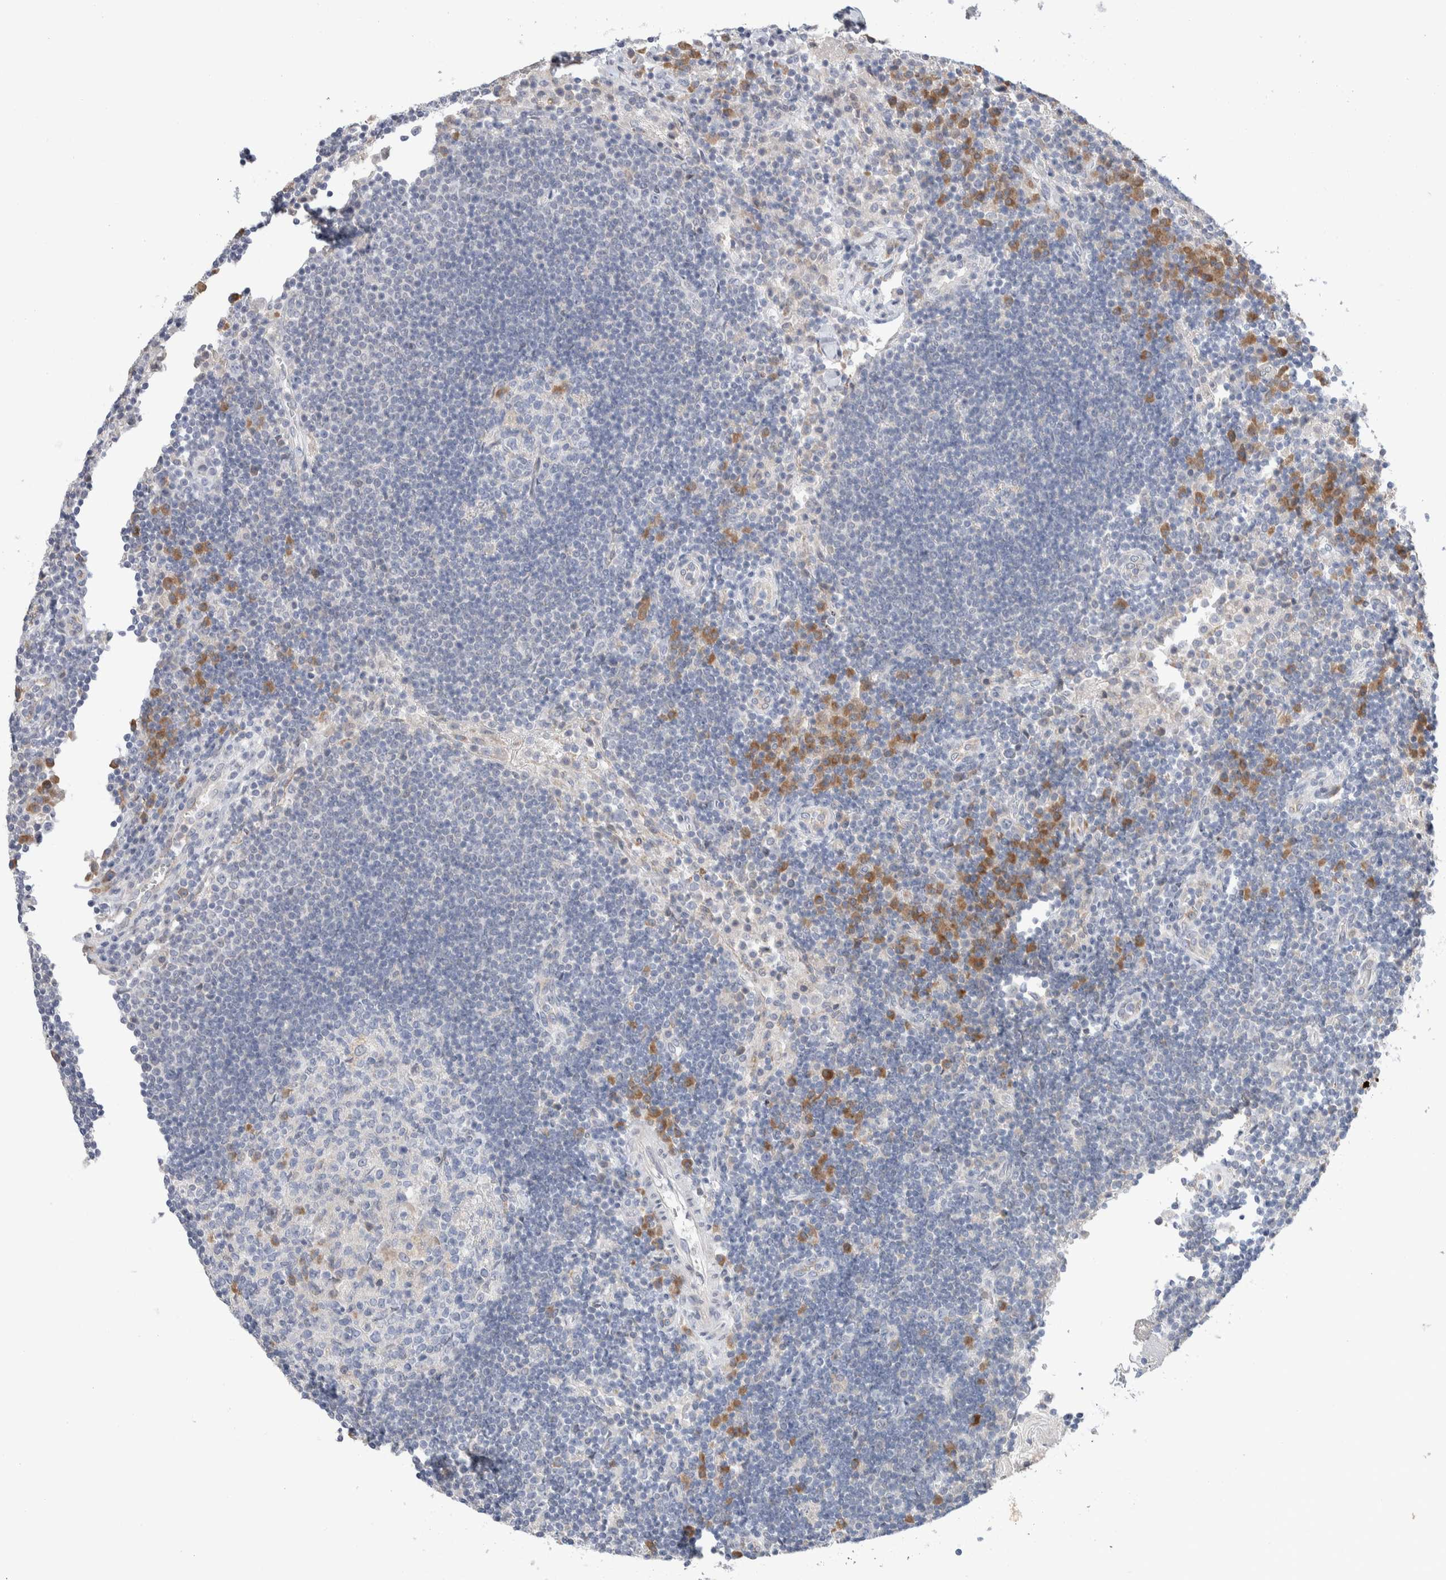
{"staining": {"intensity": "negative", "quantity": "none", "location": "none"}, "tissue": "lymph node", "cell_type": "Germinal center cells", "image_type": "normal", "snomed": [{"axis": "morphology", "description": "Normal tissue, NOS"}, {"axis": "topography", "description": "Lymph node"}], "caption": "IHC image of normal human lymph node stained for a protein (brown), which demonstrates no positivity in germinal center cells. The staining was performed using DAB to visualize the protein expression in brown, while the nuclei were stained in blue with hematoxylin (Magnification: 20x).", "gene": "RUSF1", "patient": {"sex": "female", "age": 53}}